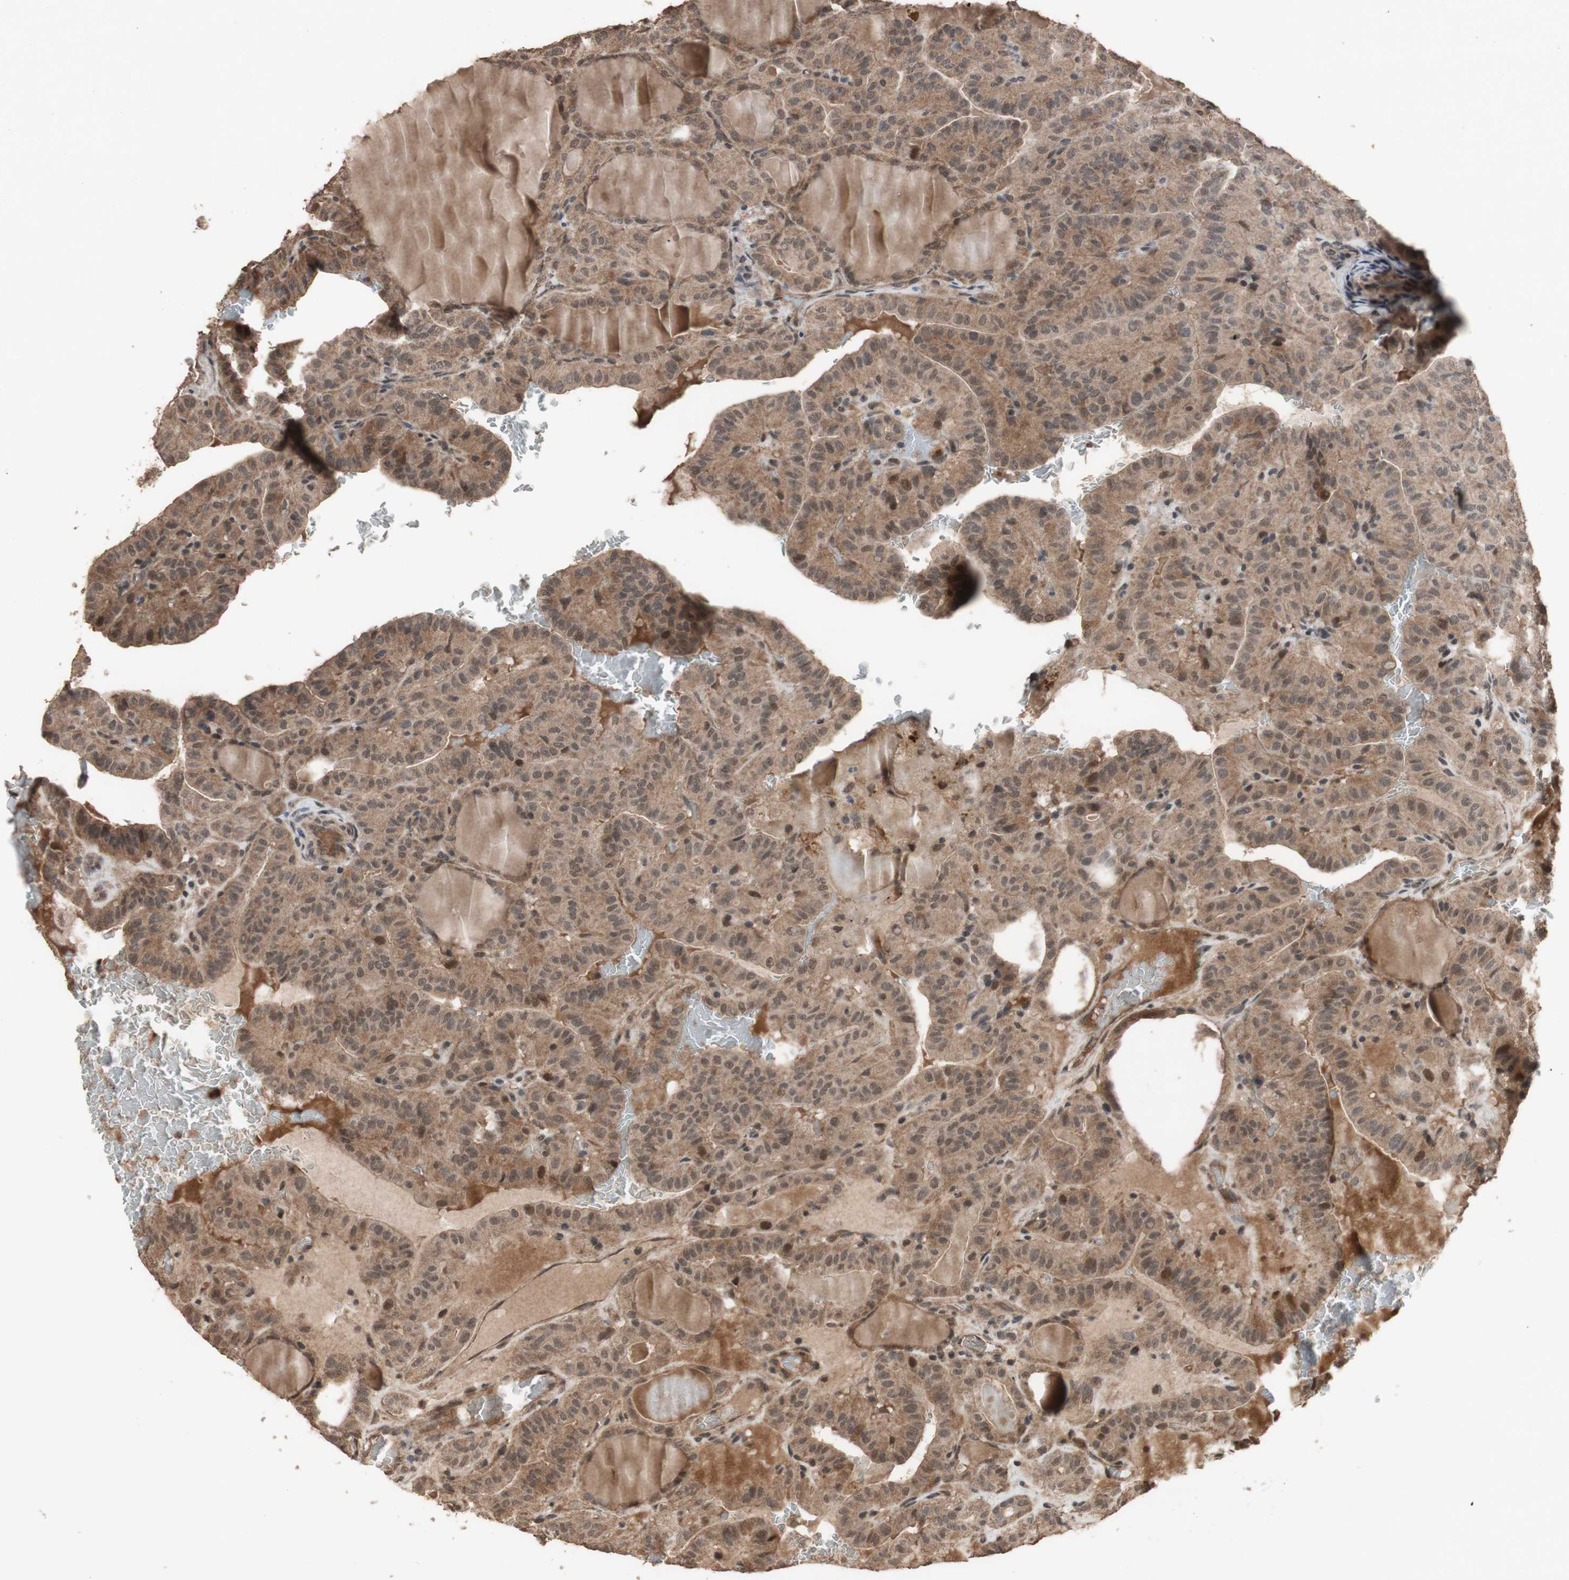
{"staining": {"intensity": "moderate", "quantity": ">75%", "location": "cytoplasmic/membranous,nuclear"}, "tissue": "thyroid cancer", "cell_type": "Tumor cells", "image_type": "cancer", "snomed": [{"axis": "morphology", "description": "Papillary adenocarcinoma, NOS"}, {"axis": "topography", "description": "Thyroid gland"}], "caption": "Protein expression analysis of thyroid cancer (papillary adenocarcinoma) reveals moderate cytoplasmic/membranous and nuclear positivity in about >75% of tumor cells.", "gene": "KANSL1", "patient": {"sex": "male", "age": 77}}